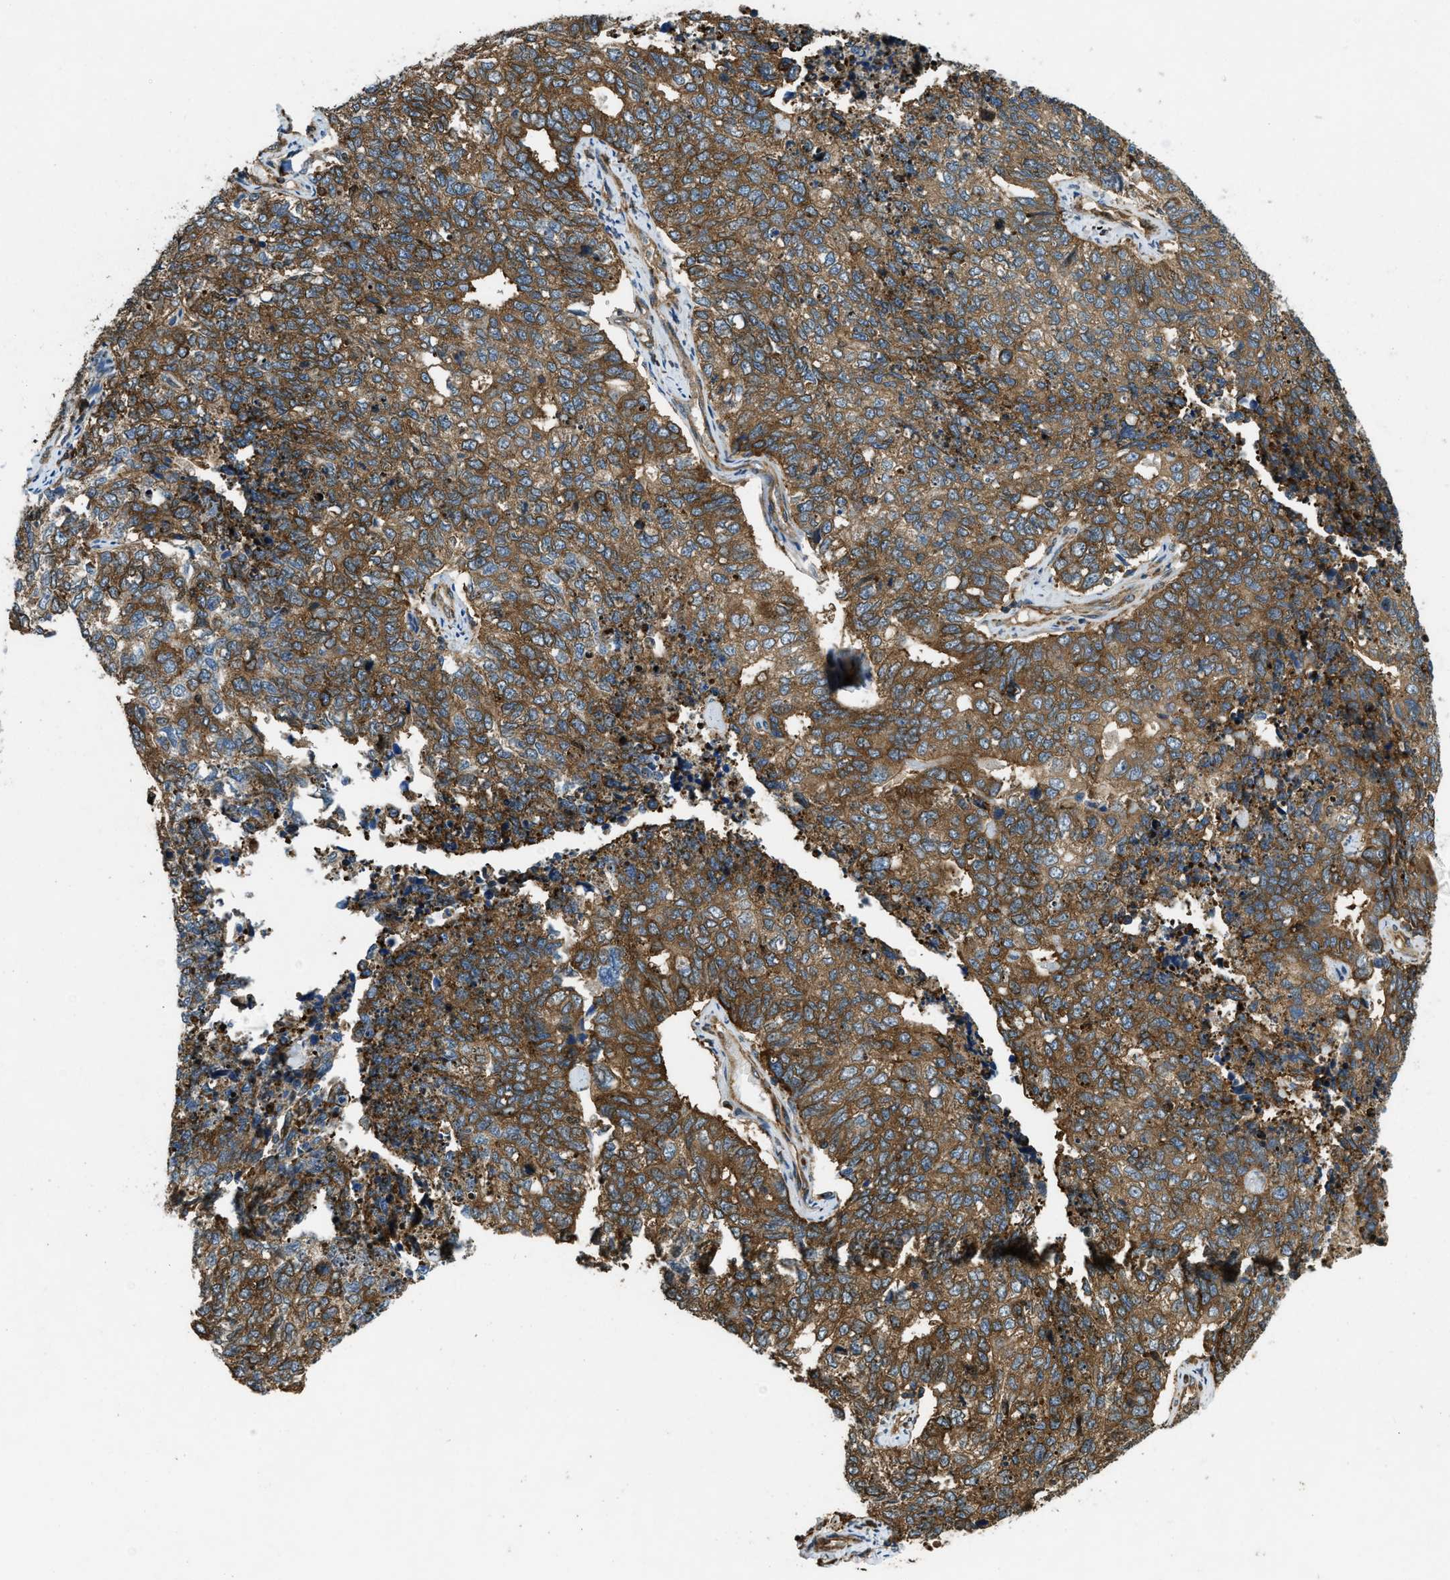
{"staining": {"intensity": "moderate", "quantity": ">75%", "location": "cytoplasmic/membranous"}, "tissue": "cervical cancer", "cell_type": "Tumor cells", "image_type": "cancer", "snomed": [{"axis": "morphology", "description": "Squamous cell carcinoma, NOS"}, {"axis": "topography", "description": "Cervix"}], "caption": "About >75% of tumor cells in human cervical cancer display moderate cytoplasmic/membranous protein positivity as visualized by brown immunohistochemical staining.", "gene": "RASGRF2", "patient": {"sex": "female", "age": 63}}